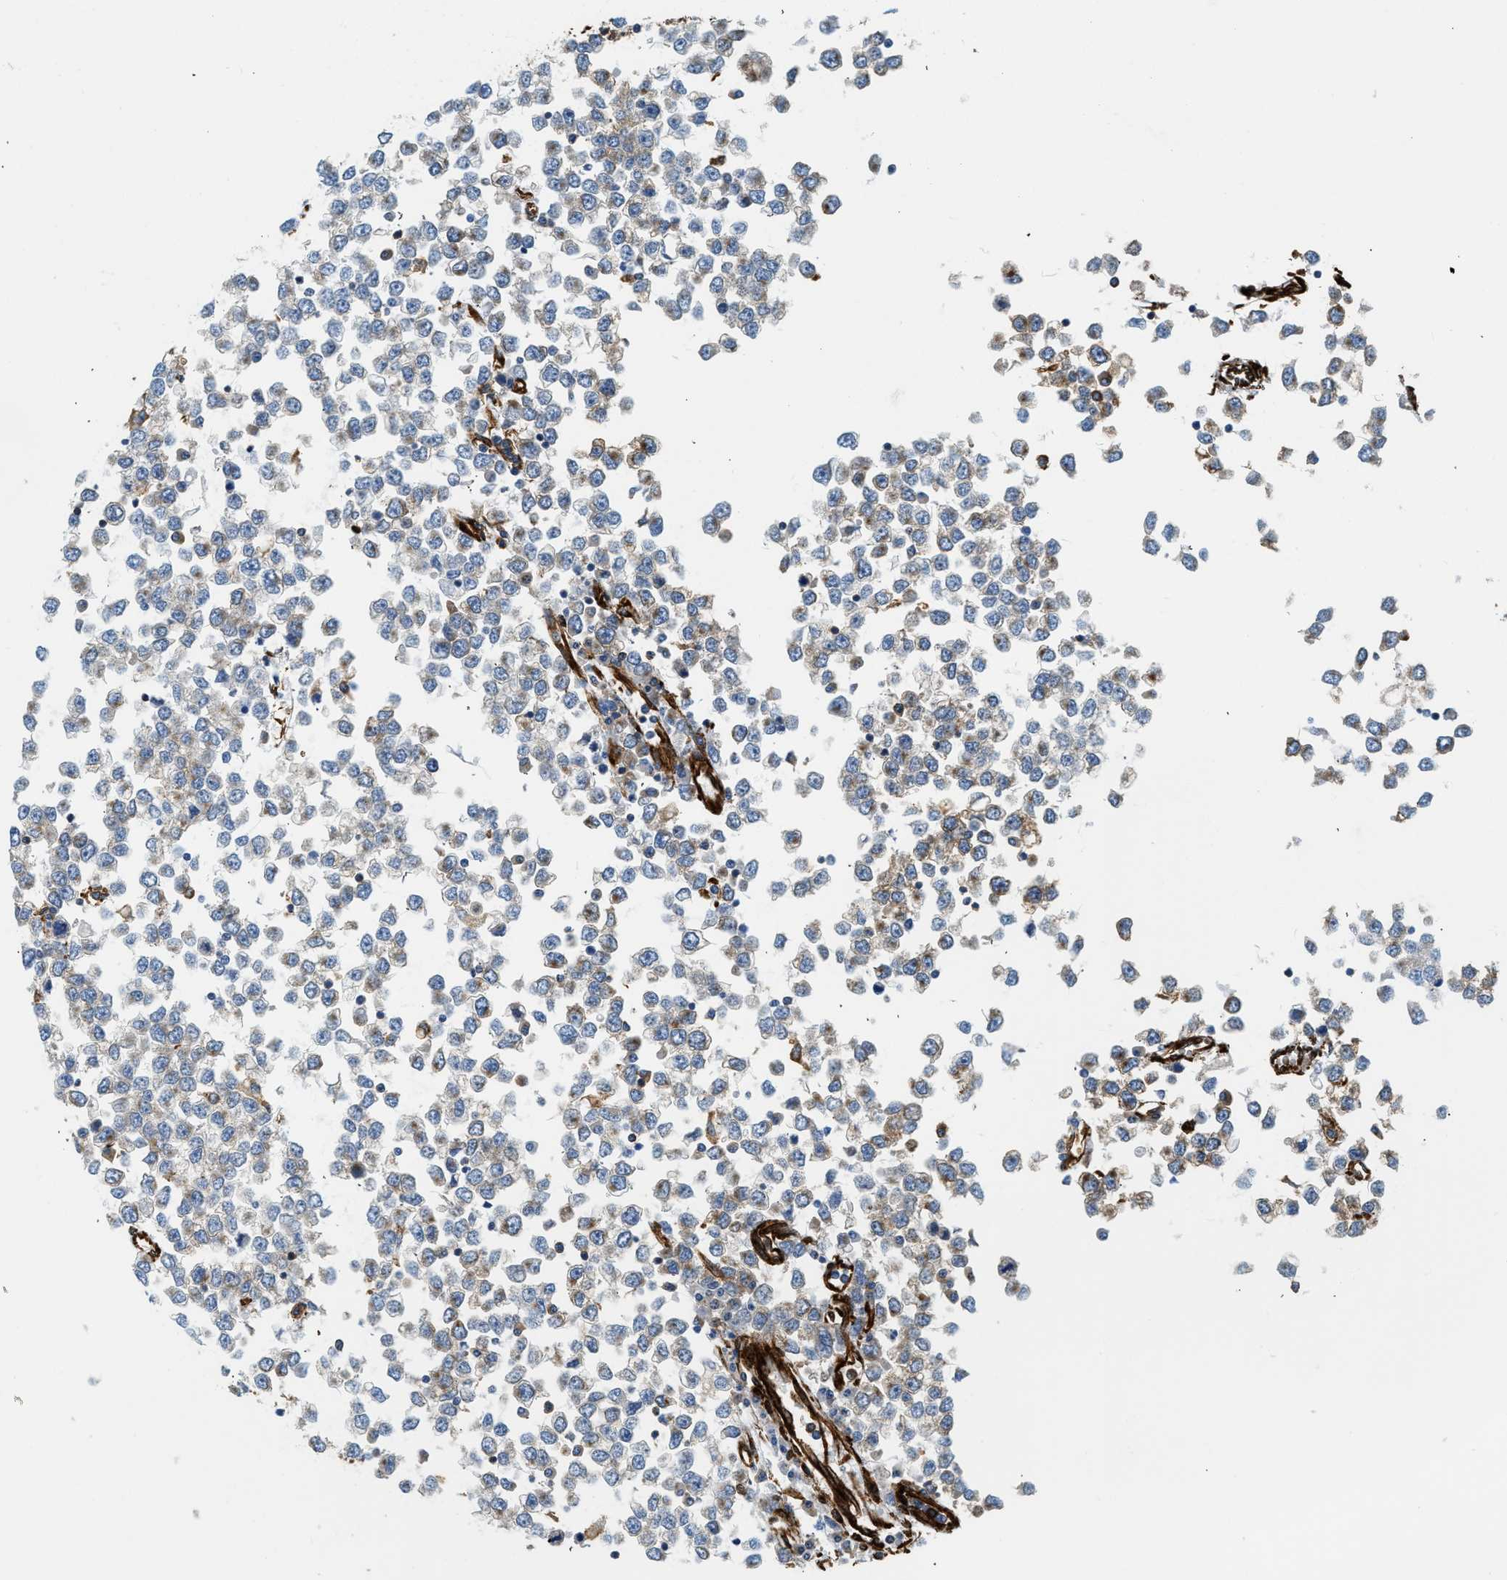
{"staining": {"intensity": "negative", "quantity": "none", "location": "none"}, "tissue": "testis cancer", "cell_type": "Tumor cells", "image_type": "cancer", "snomed": [{"axis": "morphology", "description": "Seminoma, NOS"}, {"axis": "topography", "description": "Testis"}], "caption": "Tumor cells are negative for protein expression in human testis cancer.", "gene": "HIP1", "patient": {"sex": "male", "age": 65}}